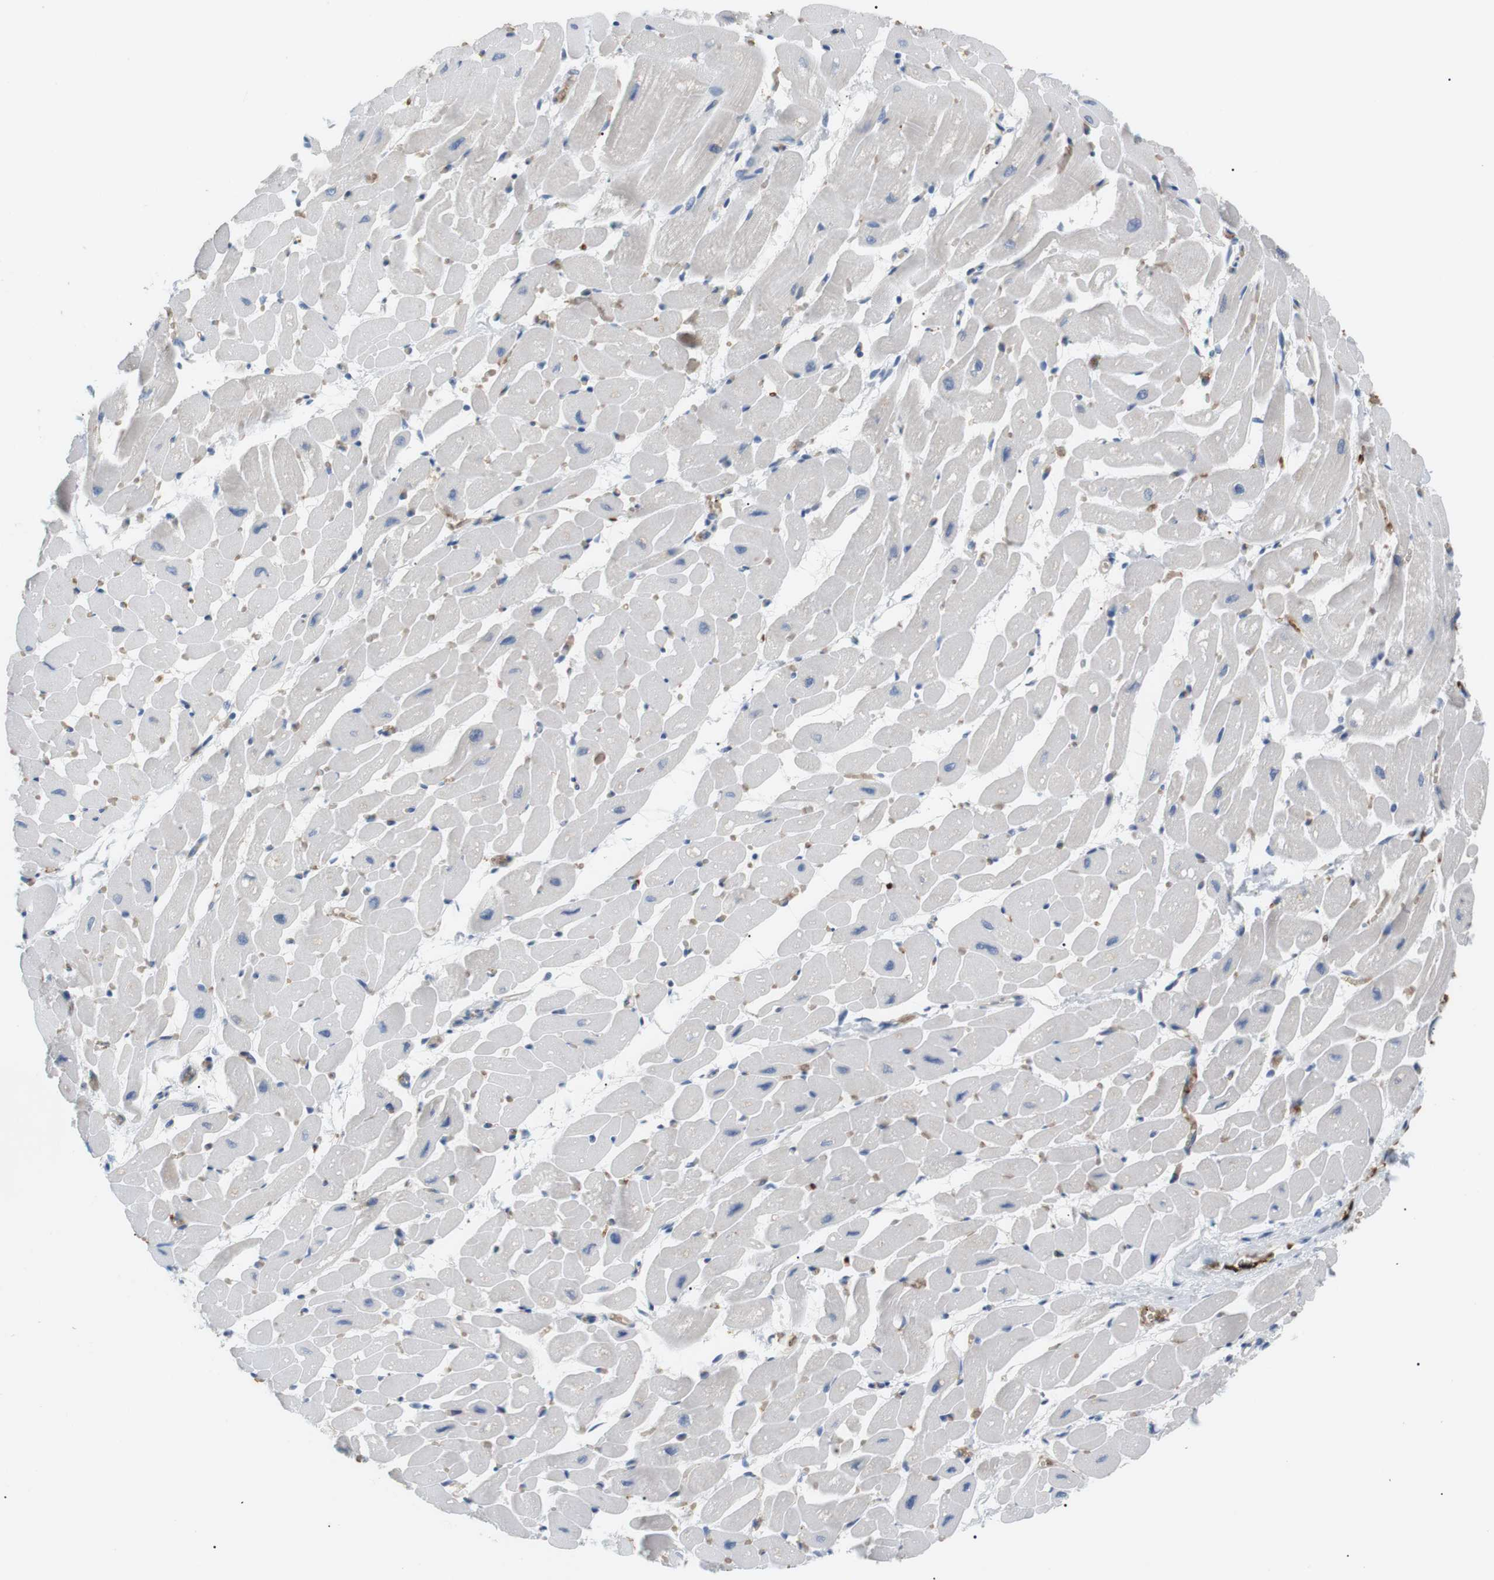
{"staining": {"intensity": "weak", "quantity": "<25%", "location": "cytoplasmic/membranous"}, "tissue": "heart muscle", "cell_type": "Cardiomyocytes", "image_type": "normal", "snomed": [{"axis": "morphology", "description": "Normal tissue, NOS"}, {"axis": "topography", "description": "Heart"}], "caption": "Immunohistochemical staining of benign human heart muscle reveals no significant positivity in cardiomyocytes.", "gene": "ADCY10", "patient": {"sex": "male", "age": 45}}